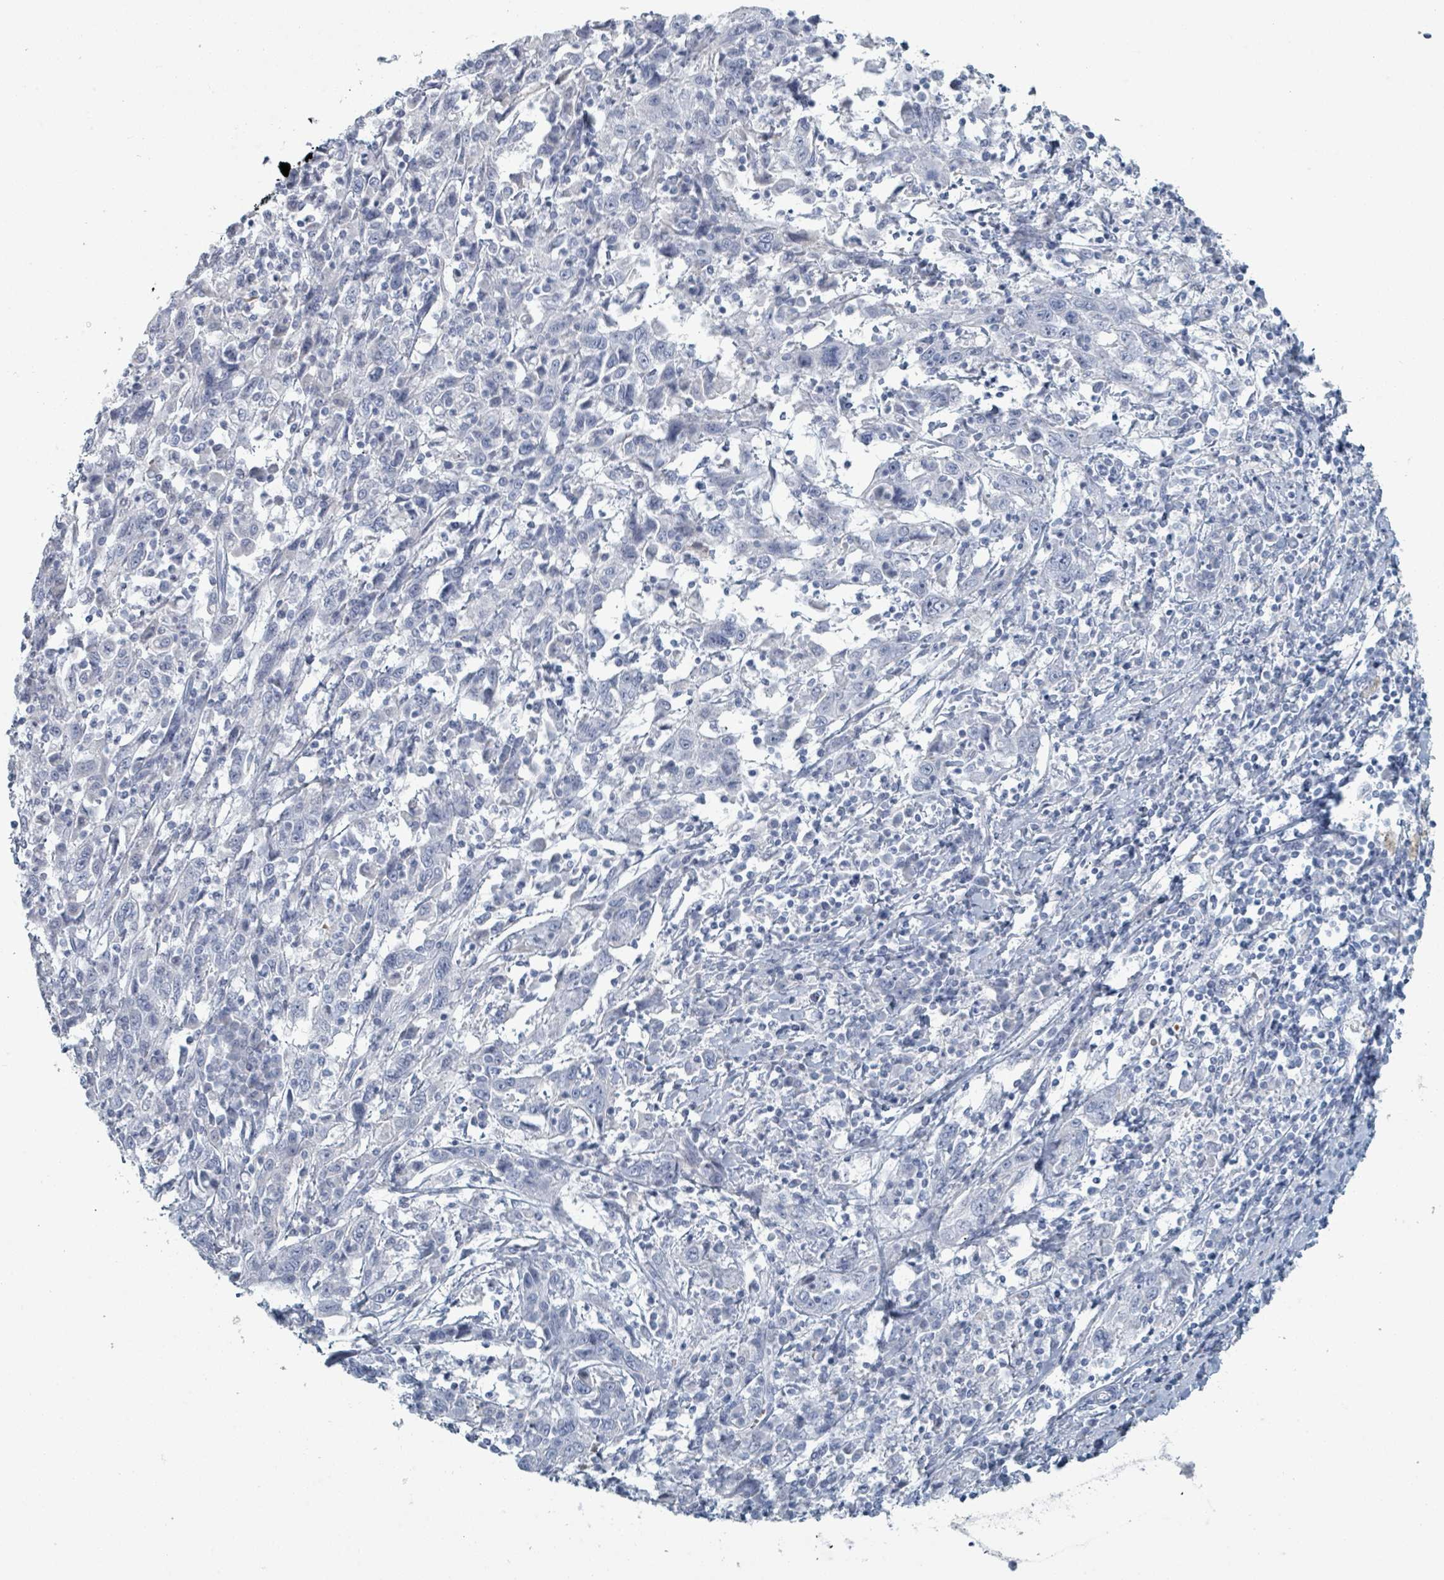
{"staining": {"intensity": "negative", "quantity": "none", "location": "none"}, "tissue": "cervical cancer", "cell_type": "Tumor cells", "image_type": "cancer", "snomed": [{"axis": "morphology", "description": "Squamous cell carcinoma, NOS"}, {"axis": "topography", "description": "Cervix"}], "caption": "Immunohistochemistry (IHC) of cervical cancer displays no expression in tumor cells. (Brightfield microscopy of DAB (3,3'-diaminobenzidine) immunohistochemistry at high magnification).", "gene": "HEATR5A", "patient": {"sex": "female", "age": 46}}